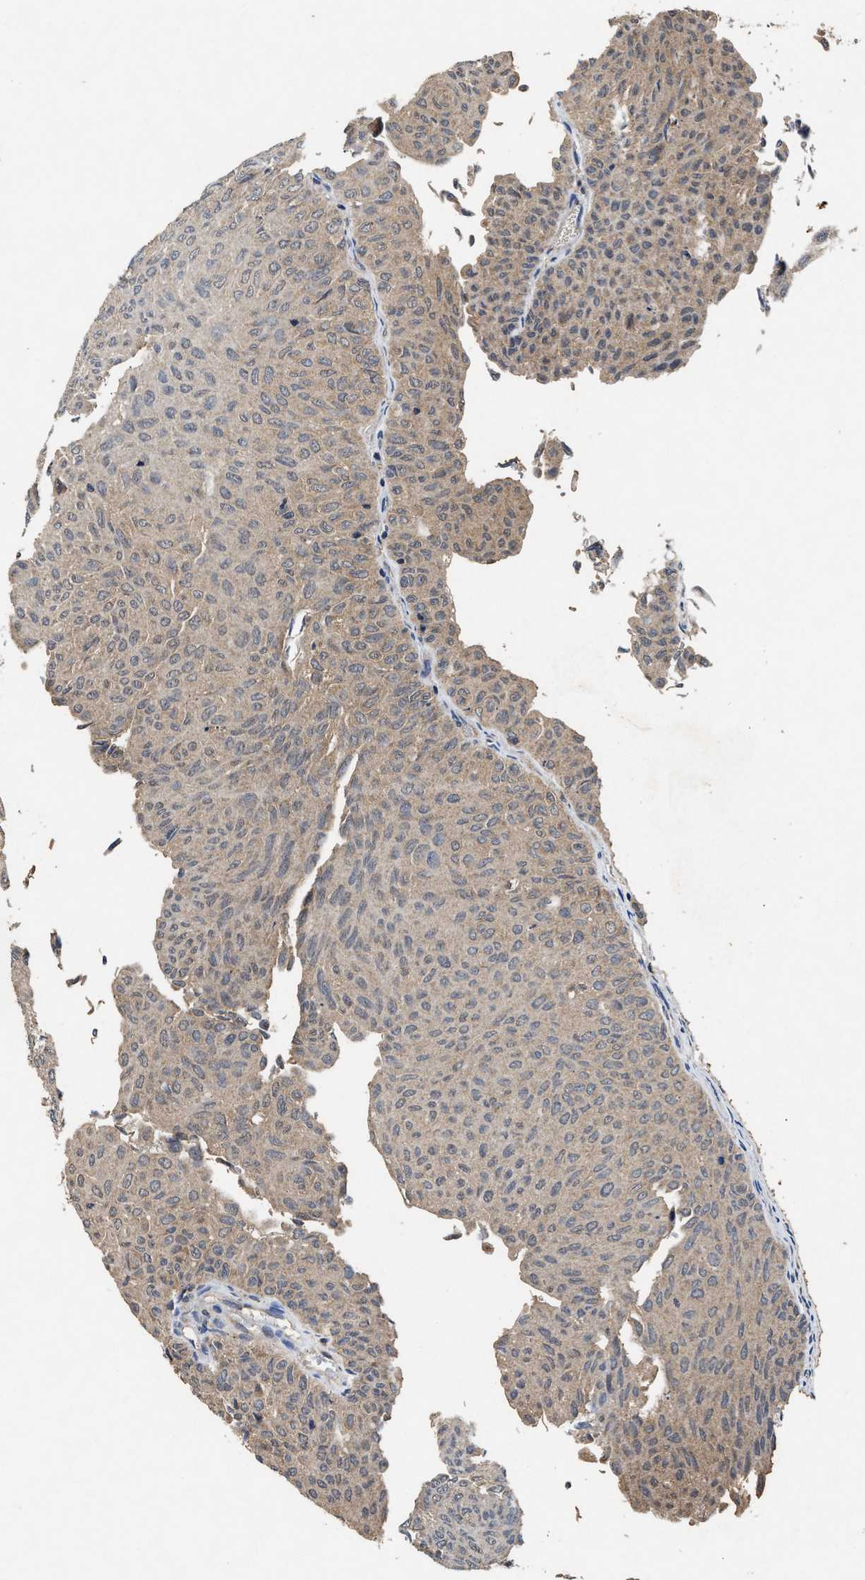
{"staining": {"intensity": "weak", "quantity": "25%-75%", "location": "cytoplasmic/membranous"}, "tissue": "urothelial cancer", "cell_type": "Tumor cells", "image_type": "cancer", "snomed": [{"axis": "morphology", "description": "Urothelial carcinoma, Low grade"}, {"axis": "topography", "description": "Urinary bladder"}], "caption": "Protein staining of urothelial cancer tissue exhibits weak cytoplasmic/membranous positivity in about 25%-75% of tumor cells. The staining was performed using DAB (3,3'-diaminobenzidine) to visualize the protein expression in brown, while the nuclei were stained in blue with hematoxylin (Magnification: 20x).", "gene": "PDAP1", "patient": {"sex": "male", "age": 78}}